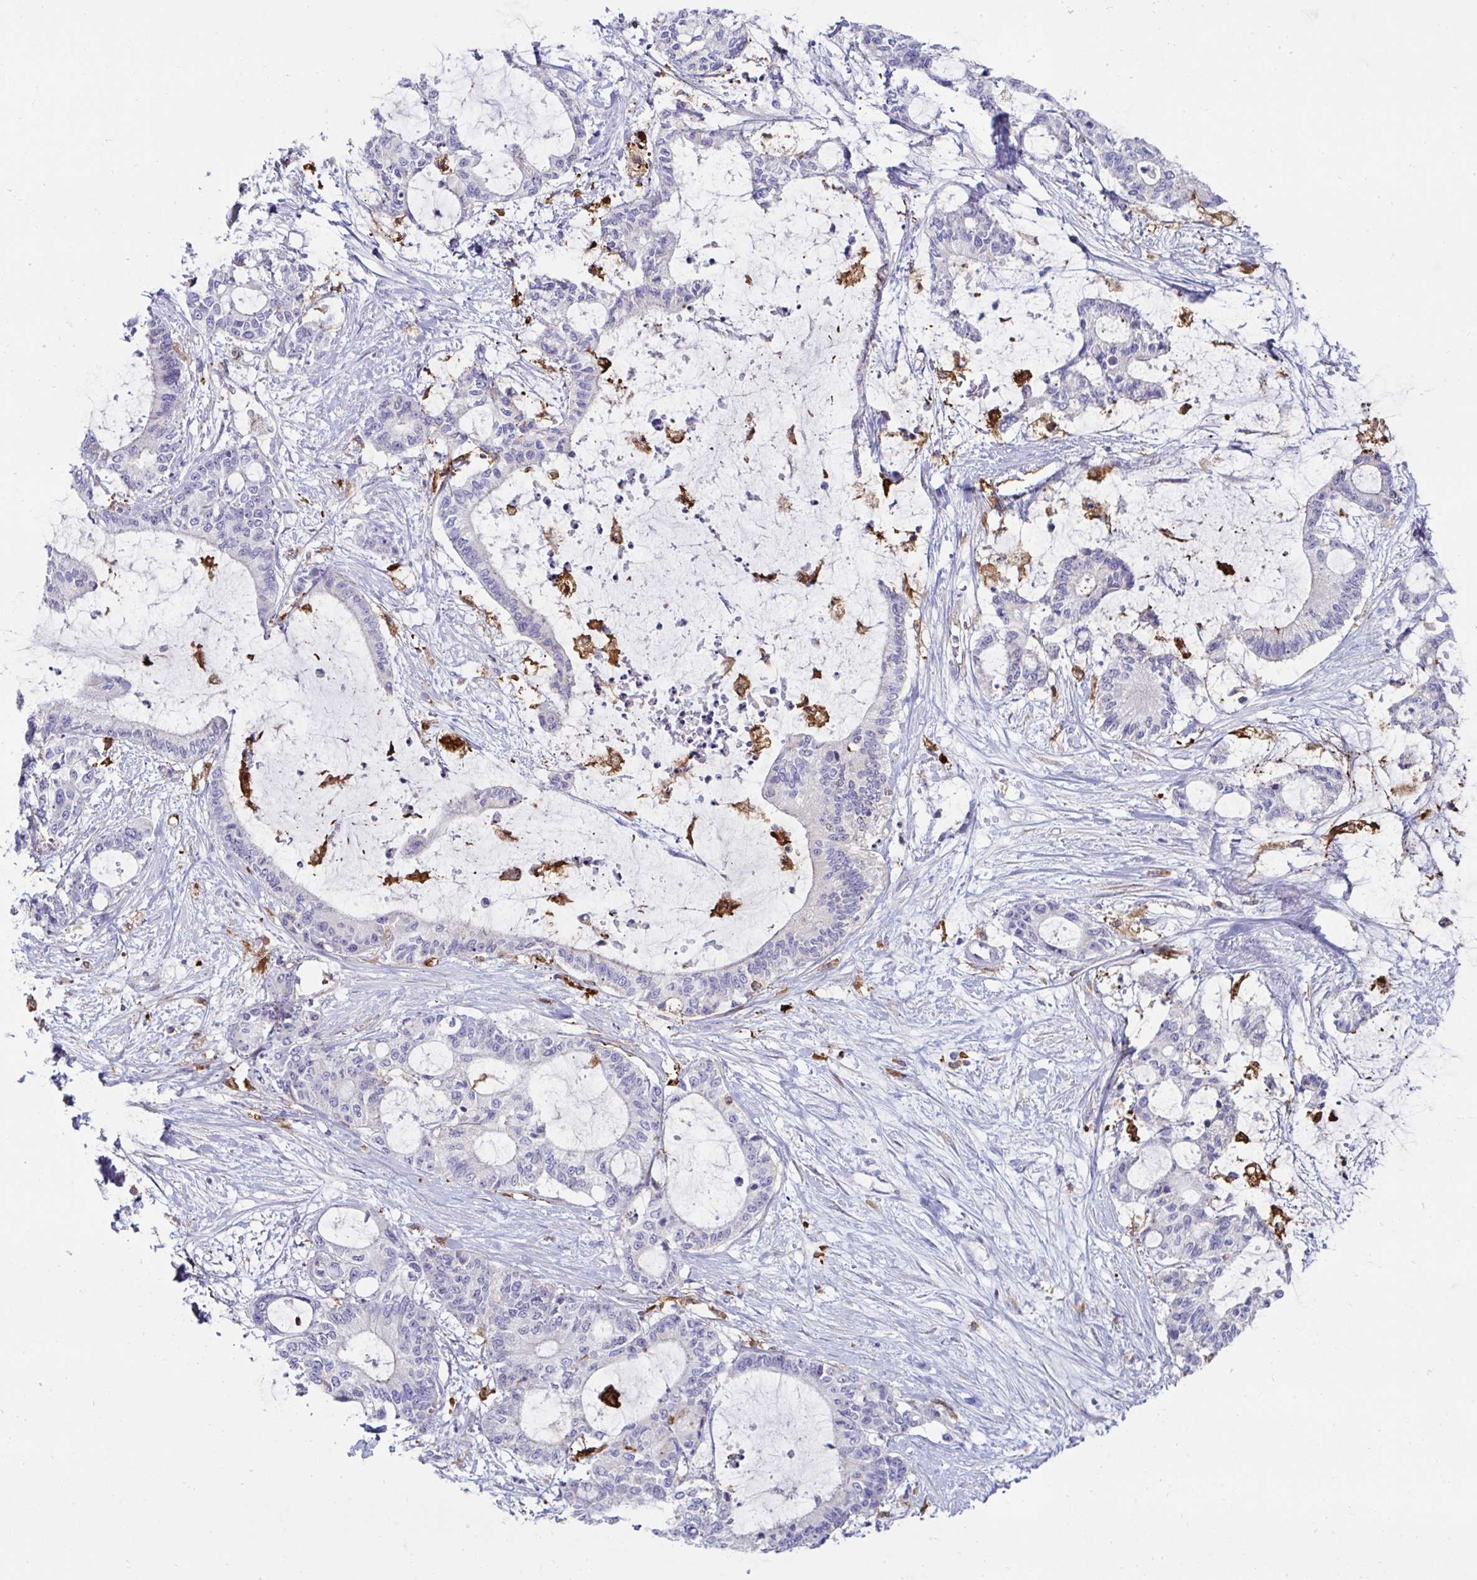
{"staining": {"intensity": "negative", "quantity": "none", "location": "none"}, "tissue": "liver cancer", "cell_type": "Tumor cells", "image_type": "cancer", "snomed": [{"axis": "morphology", "description": "Normal tissue, NOS"}, {"axis": "morphology", "description": "Cholangiocarcinoma"}, {"axis": "topography", "description": "Liver"}, {"axis": "topography", "description": "Peripheral nerve tissue"}], "caption": "Liver cancer (cholangiocarcinoma) stained for a protein using immunohistochemistry (IHC) shows no expression tumor cells.", "gene": "FBXL13", "patient": {"sex": "female", "age": 73}}